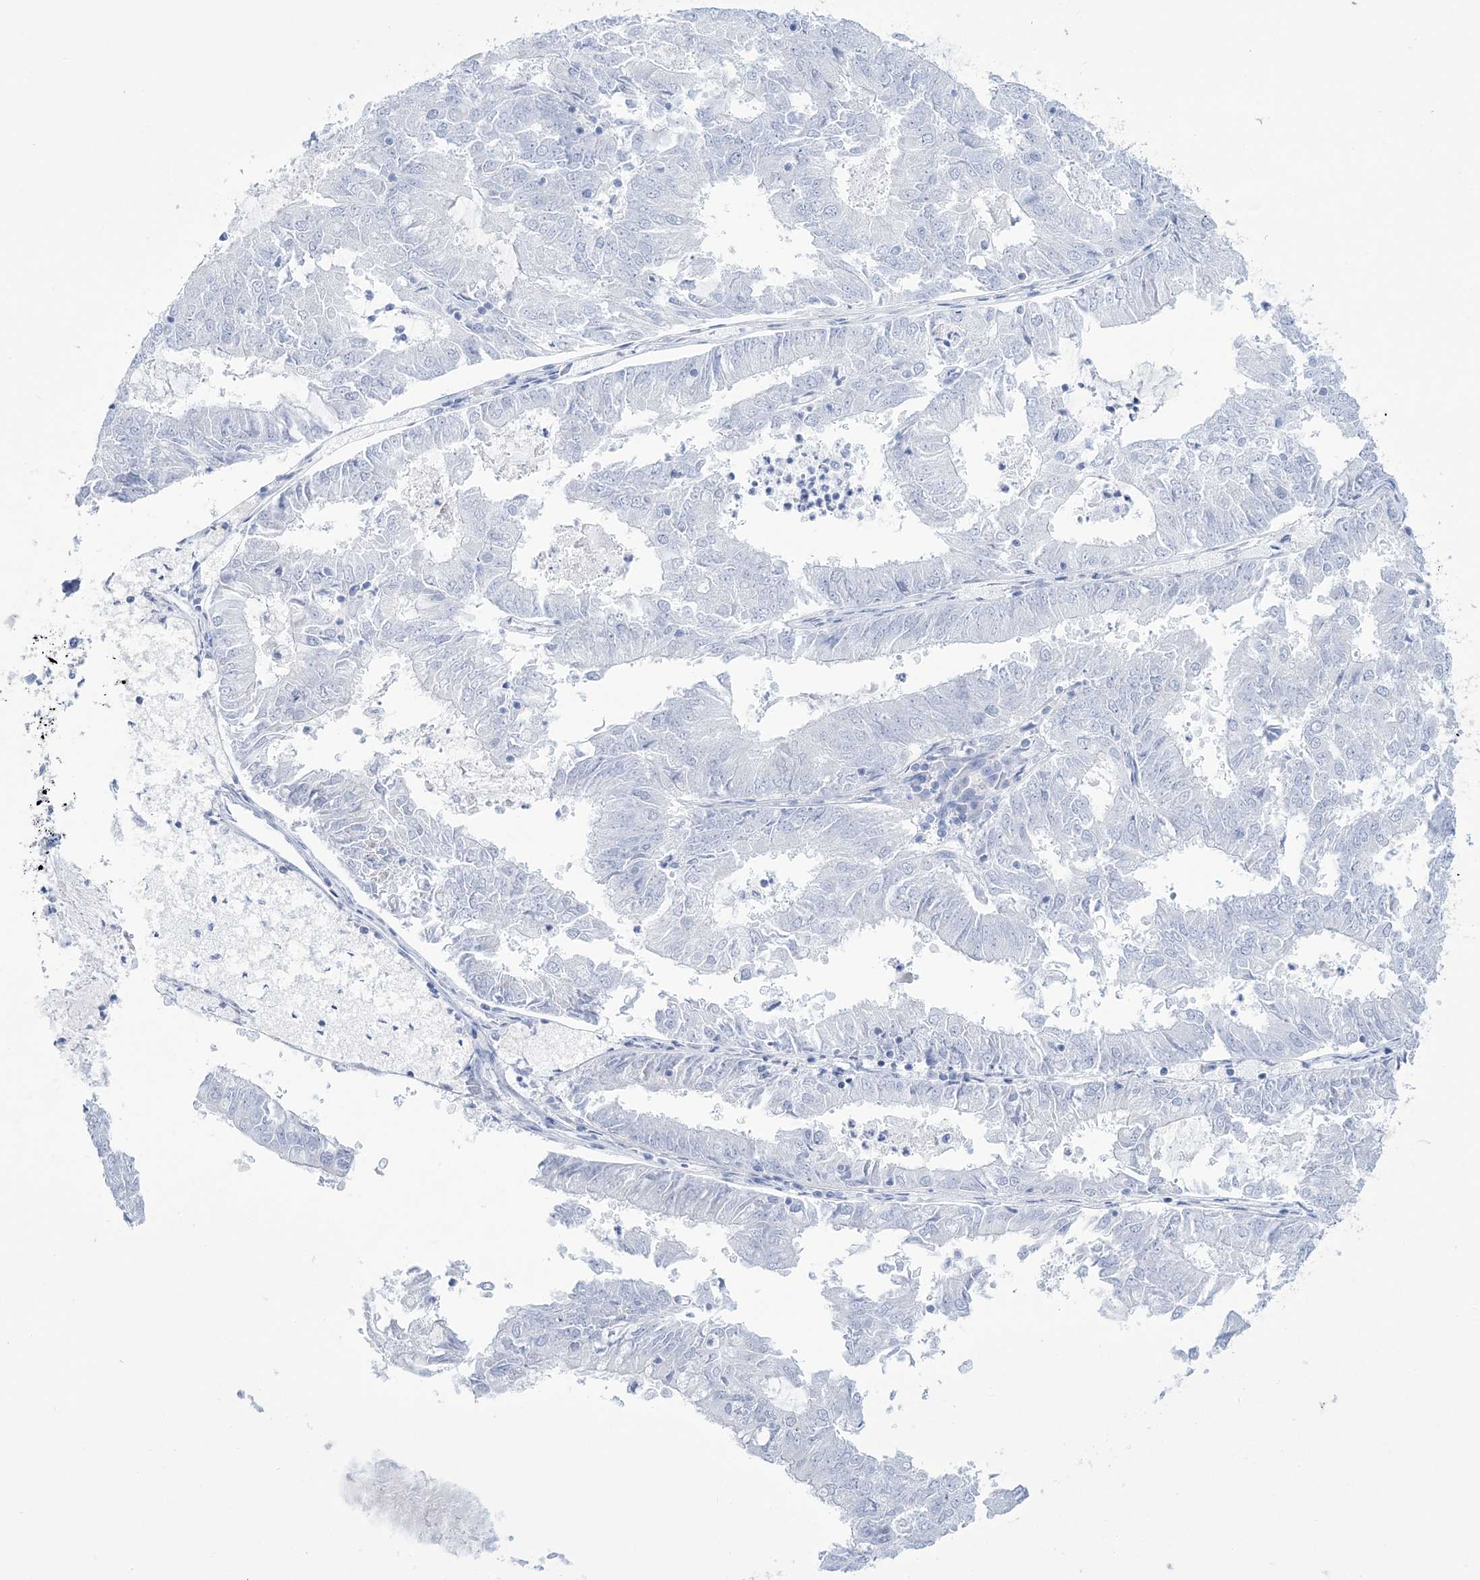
{"staining": {"intensity": "negative", "quantity": "none", "location": "none"}, "tissue": "endometrial cancer", "cell_type": "Tumor cells", "image_type": "cancer", "snomed": [{"axis": "morphology", "description": "Adenocarcinoma, NOS"}, {"axis": "topography", "description": "Endometrium"}], "caption": "IHC of endometrial cancer (adenocarcinoma) demonstrates no expression in tumor cells.", "gene": "RBP2", "patient": {"sex": "female", "age": 57}}